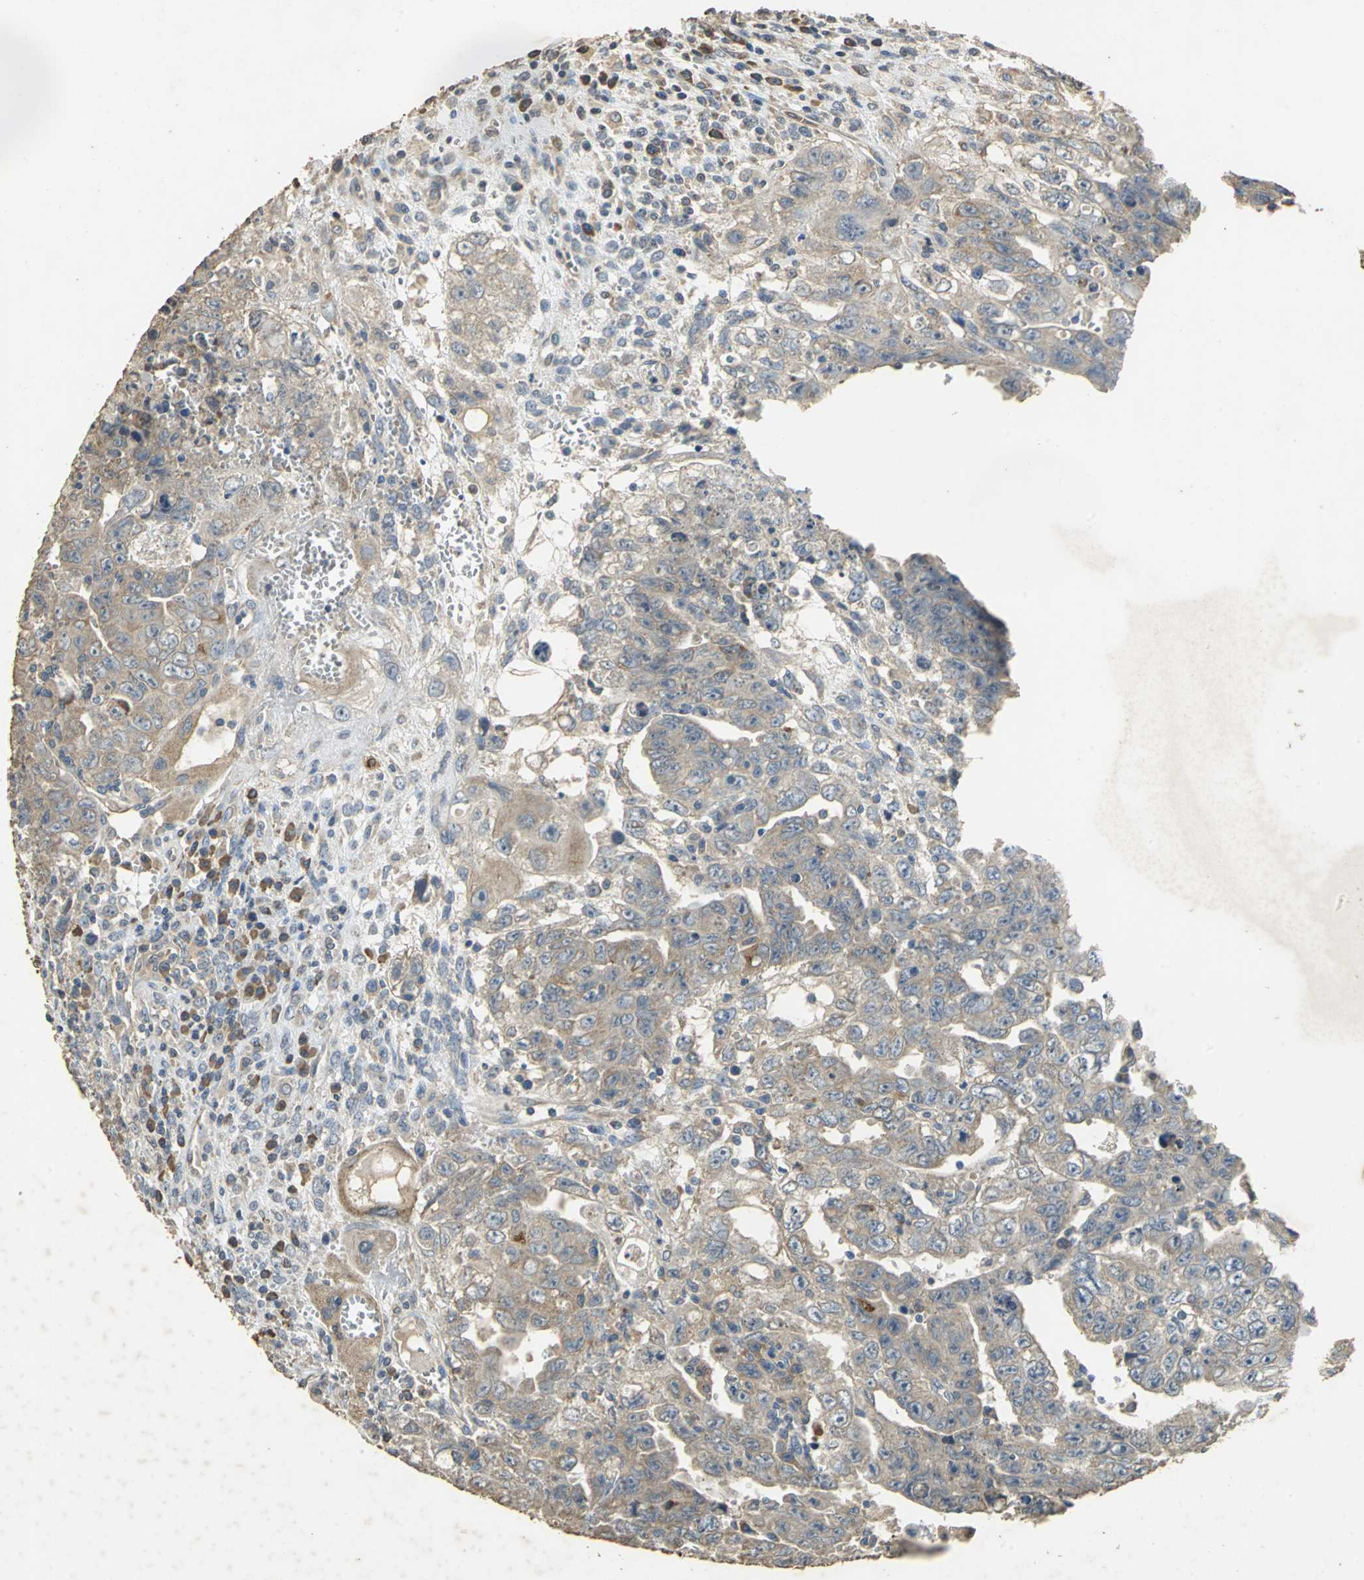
{"staining": {"intensity": "moderate", "quantity": ">75%", "location": "cytoplasmic/membranous"}, "tissue": "testis cancer", "cell_type": "Tumor cells", "image_type": "cancer", "snomed": [{"axis": "morphology", "description": "Carcinoma, Embryonal, NOS"}, {"axis": "topography", "description": "Testis"}], "caption": "The micrograph exhibits staining of testis embryonal carcinoma, revealing moderate cytoplasmic/membranous protein expression (brown color) within tumor cells.", "gene": "ACSL4", "patient": {"sex": "male", "age": 28}}